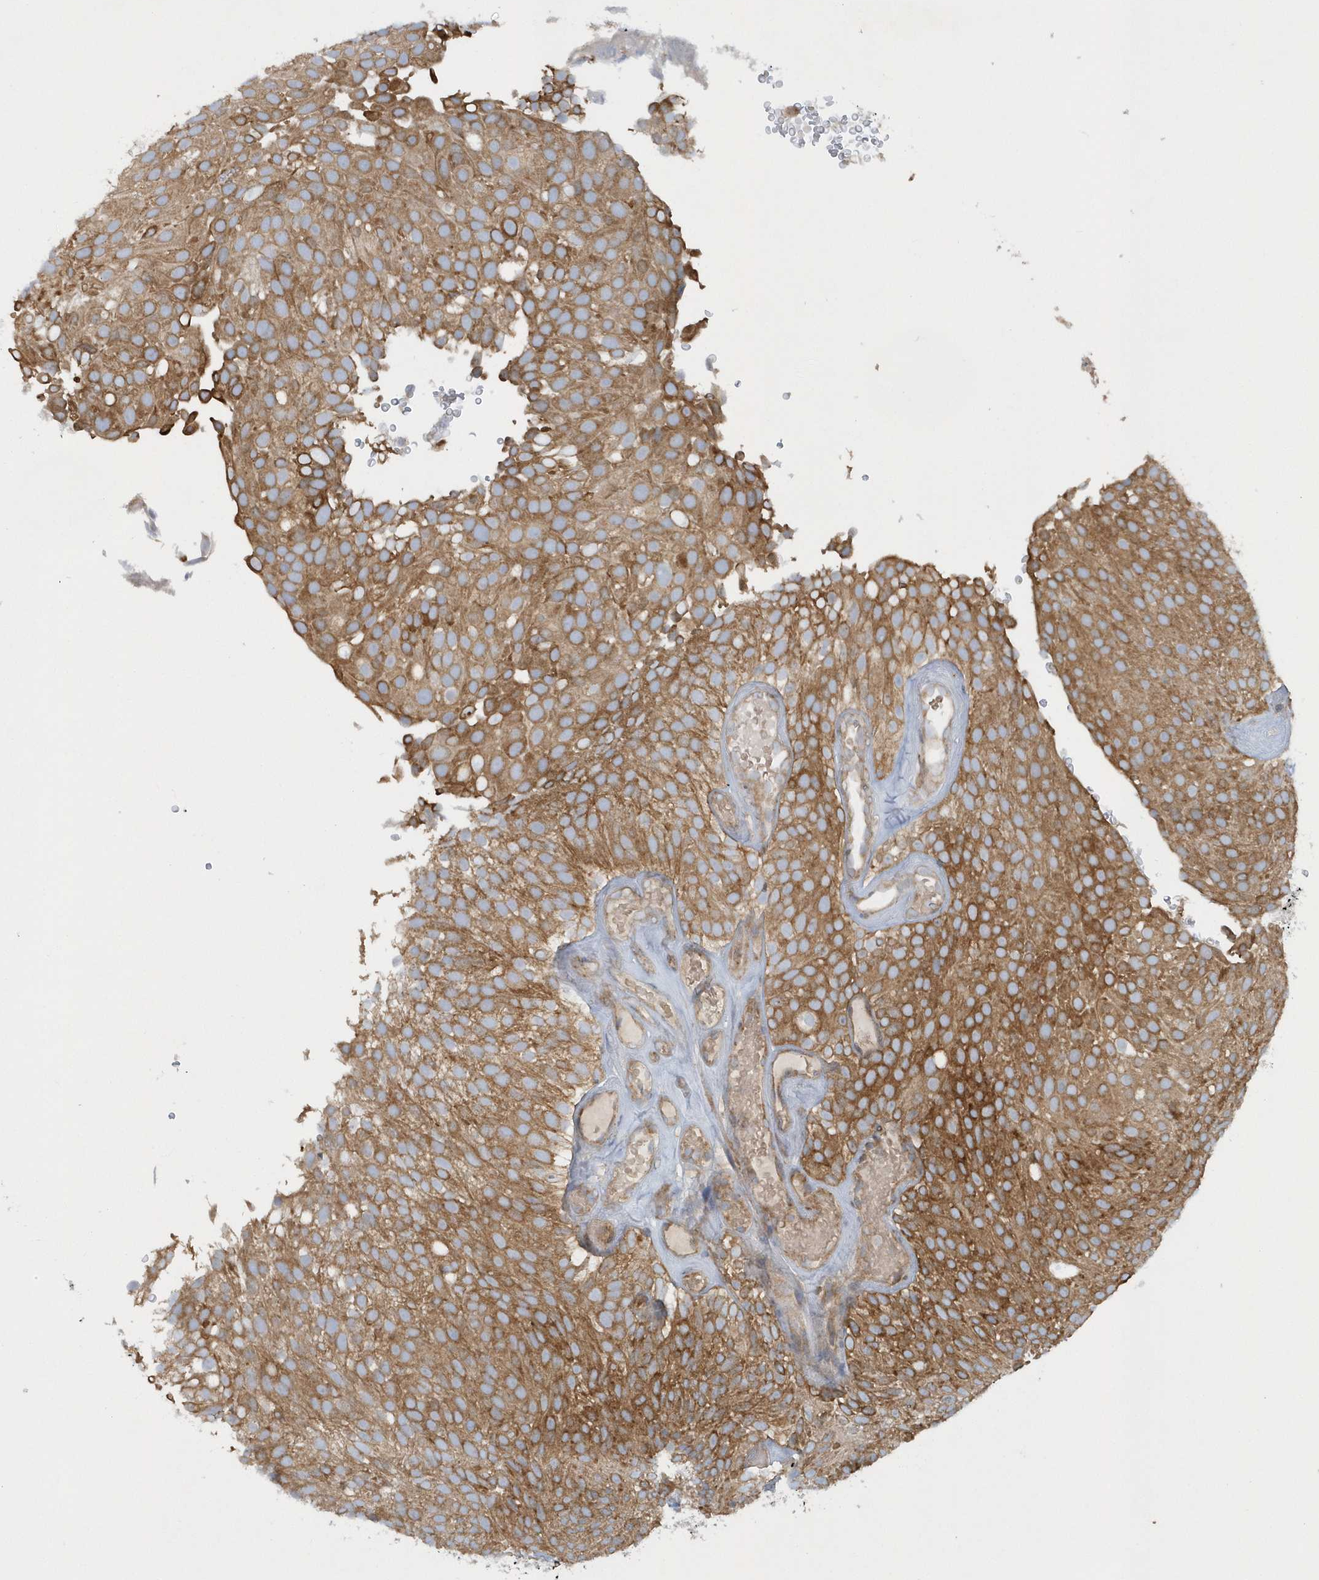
{"staining": {"intensity": "moderate", "quantity": ">75%", "location": "cytoplasmic/membranous"}, "tissue": "urothelial cancer", "cell_type": "Tumor cells", "image_type": "cancer", "snomed": [{"axis": "morphology", "description": "Urothelial carcinoma, Low grade"}, {"axis": "topography", "description": "Urinary bladder"}], "caption": "IHC of low-grade urothelial carcinoma reveals medium levels of moderate cytoplasmic/membranous staining in approximately >75% of tumor cells.", "gene": "CNOT10", "patient": {"sex": "male", "age": 78}}